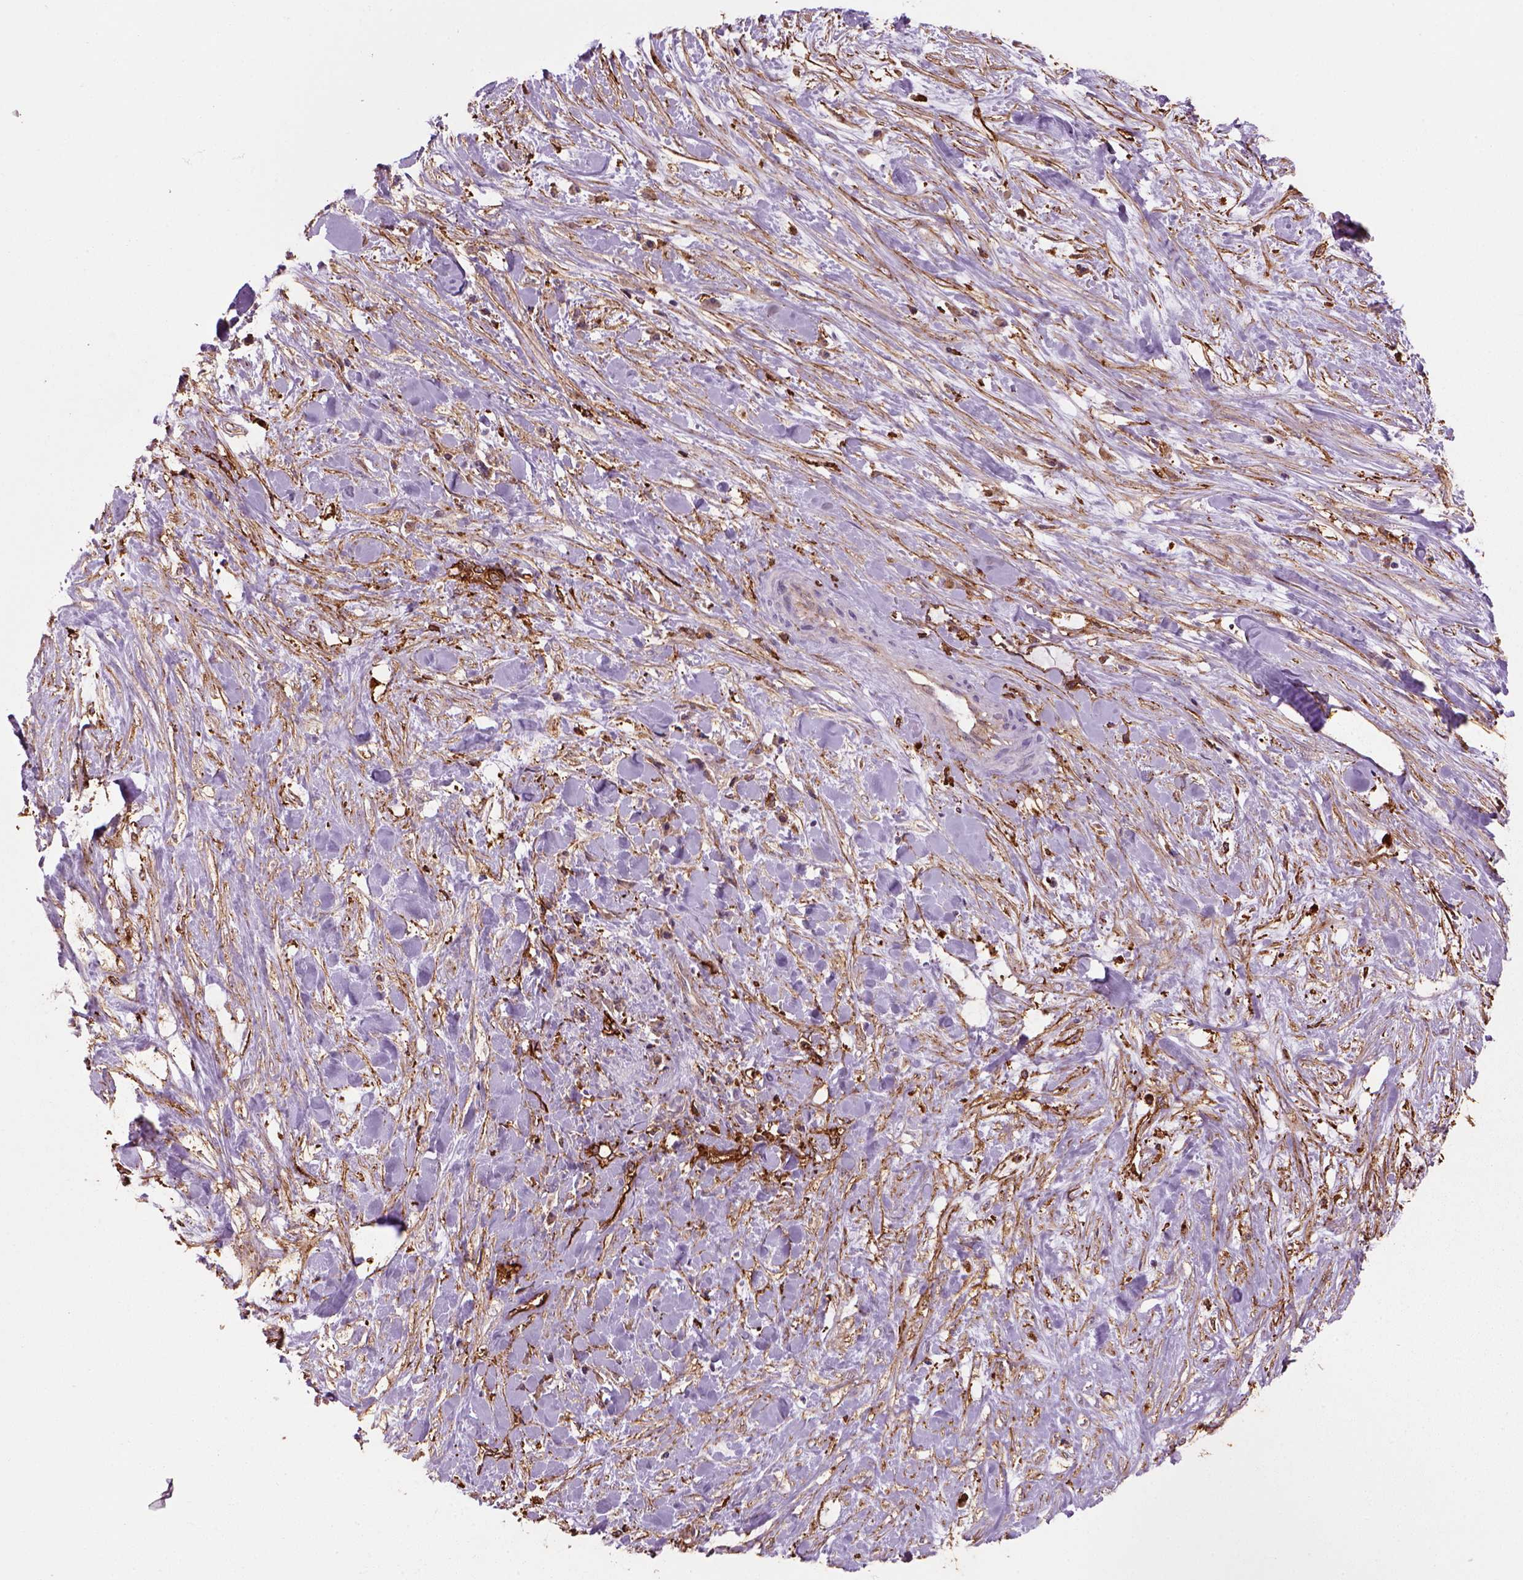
{"staining": {"intensity": "negative", "quantity": "none", "location": "none"}, "tissue": "liver cancer", "cell_type": "Tumor cells", "image_type": "cancer", "snomed": [{"axis": "morphology", "description": "Cholangiocarcinoma"}, {"axis": "topography", "description": "Liver"}], "caption": "A micrograph of human cholangiocarcinoma (liver) is negative for staining in tumor cells. (DAB immunohistochemistry with hematoxylin counter stain).", "gene": "MARCKS", "patient": {"sex": "female", "age": 73}}